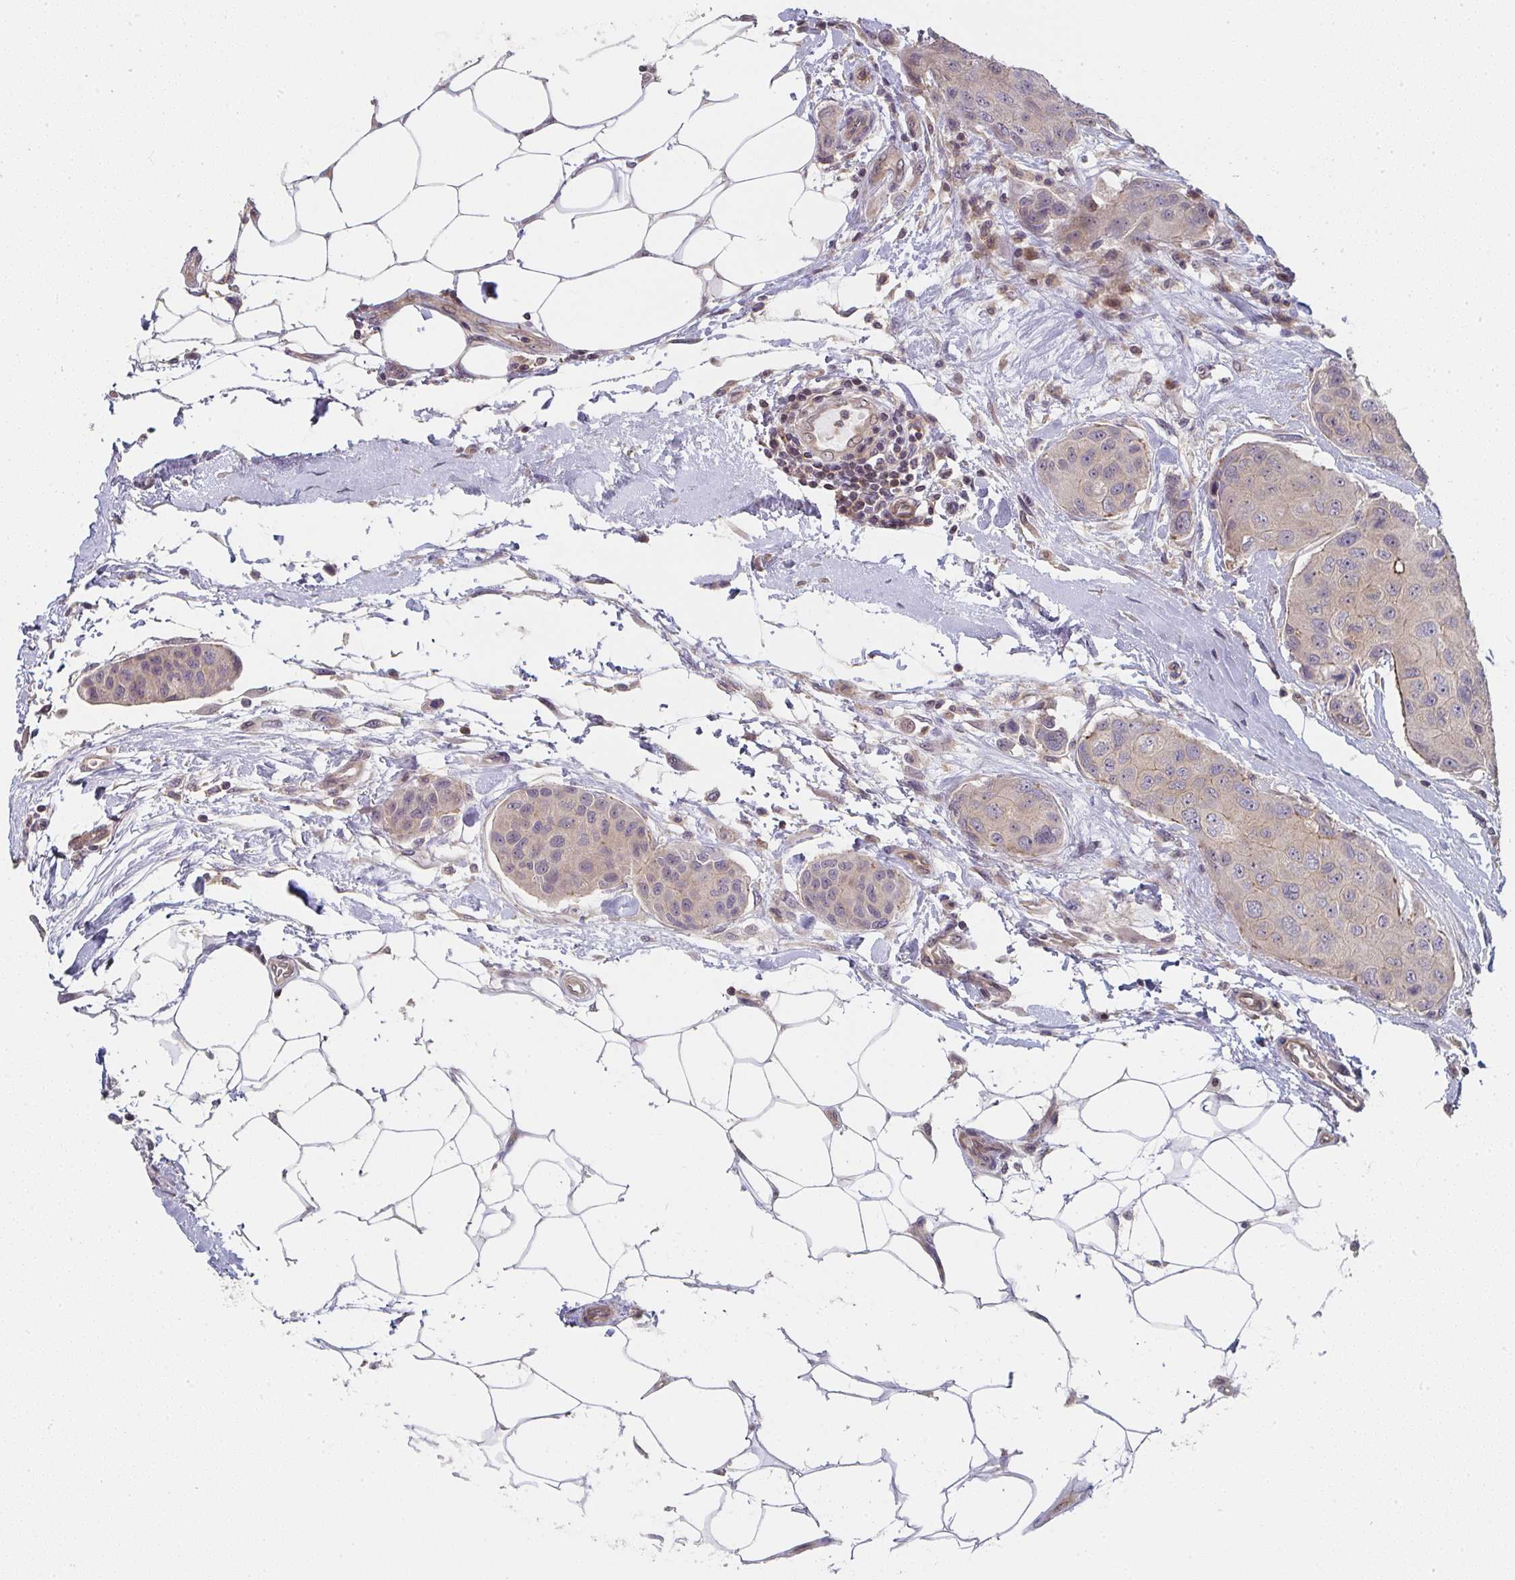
{"staining": {"intensity": "weak", "quantity": ">75%", "location": "cytoplasmic/membranous"}, "tissue": "breast cancer", "cell_type": "Tumor cells", "image_type": "cancer", "snomed": [{"axis": "morphology", "description": "Duct carcinoma"}, {"axis": "topography", "description": "Breast"}, {"axis": "topography", "description": "Lymph node"}], "caption": "This is a photomicrograph of IHC staining of infiltrating ductal carcinoma (breast), which shows weak positivity in the cytoplasmic/membranous of tumor cells.", "gene": "RANGRF", "patient": {"sex": "female", "age": 80}}